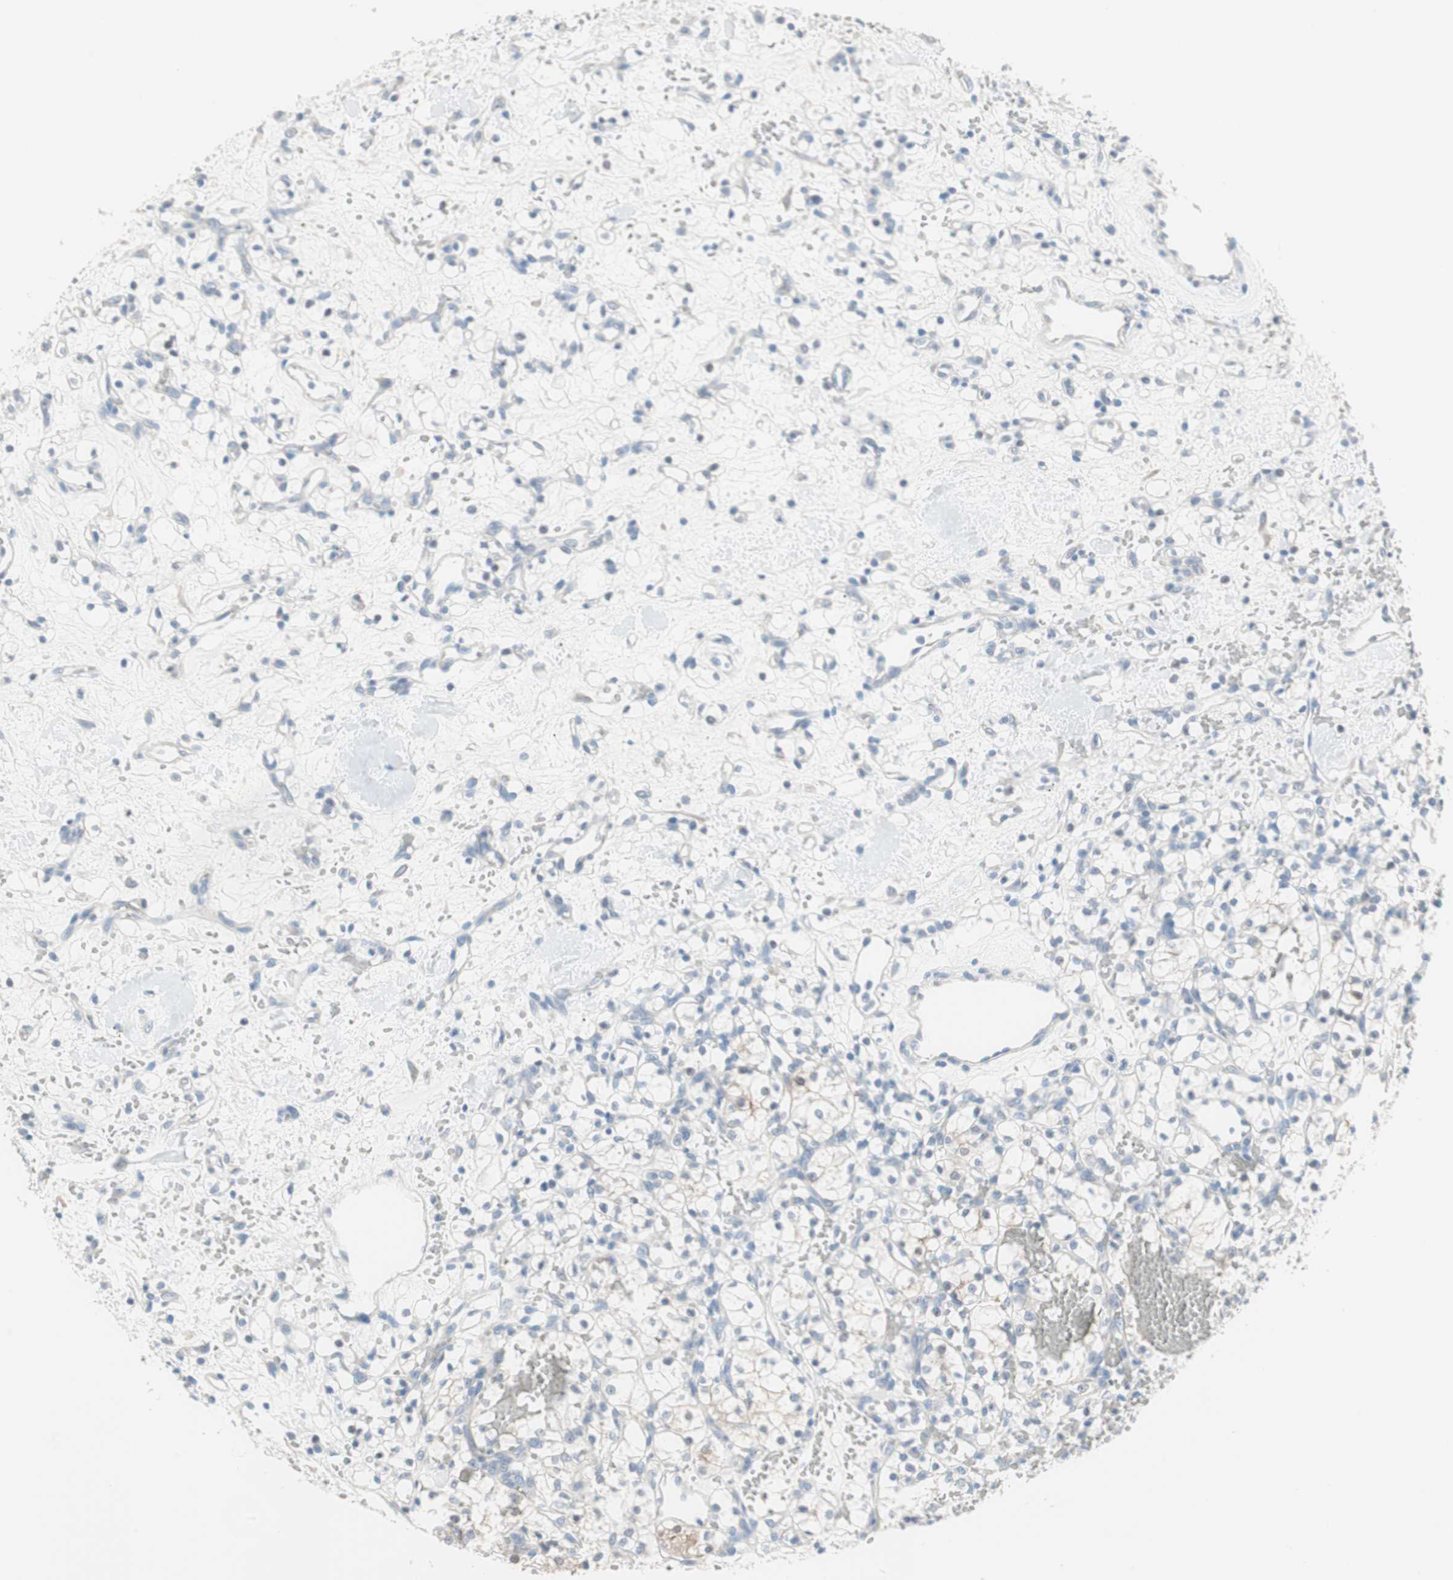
{"staining": {"intensity": "moderate", "quantity": "<25%", "location": "cytoplasmic/membranous"}, "tissue": "renal cancer", "cell_type": "Tumor cells", "image_type": "cancer", "snomed": [{"axis": "morphology", "description": "Adenocarcinoma, NOS"}, {"axis": "topography", "description": "Kidney"}], "caption": "This is a micrograph of IHC staining of renal adenocarcinoma, which shows moderate positivity in the cytoplasmic/membranous of tumor cells.", "gene": "VIL1", "patient": {"sex": "female", "age": 60}}